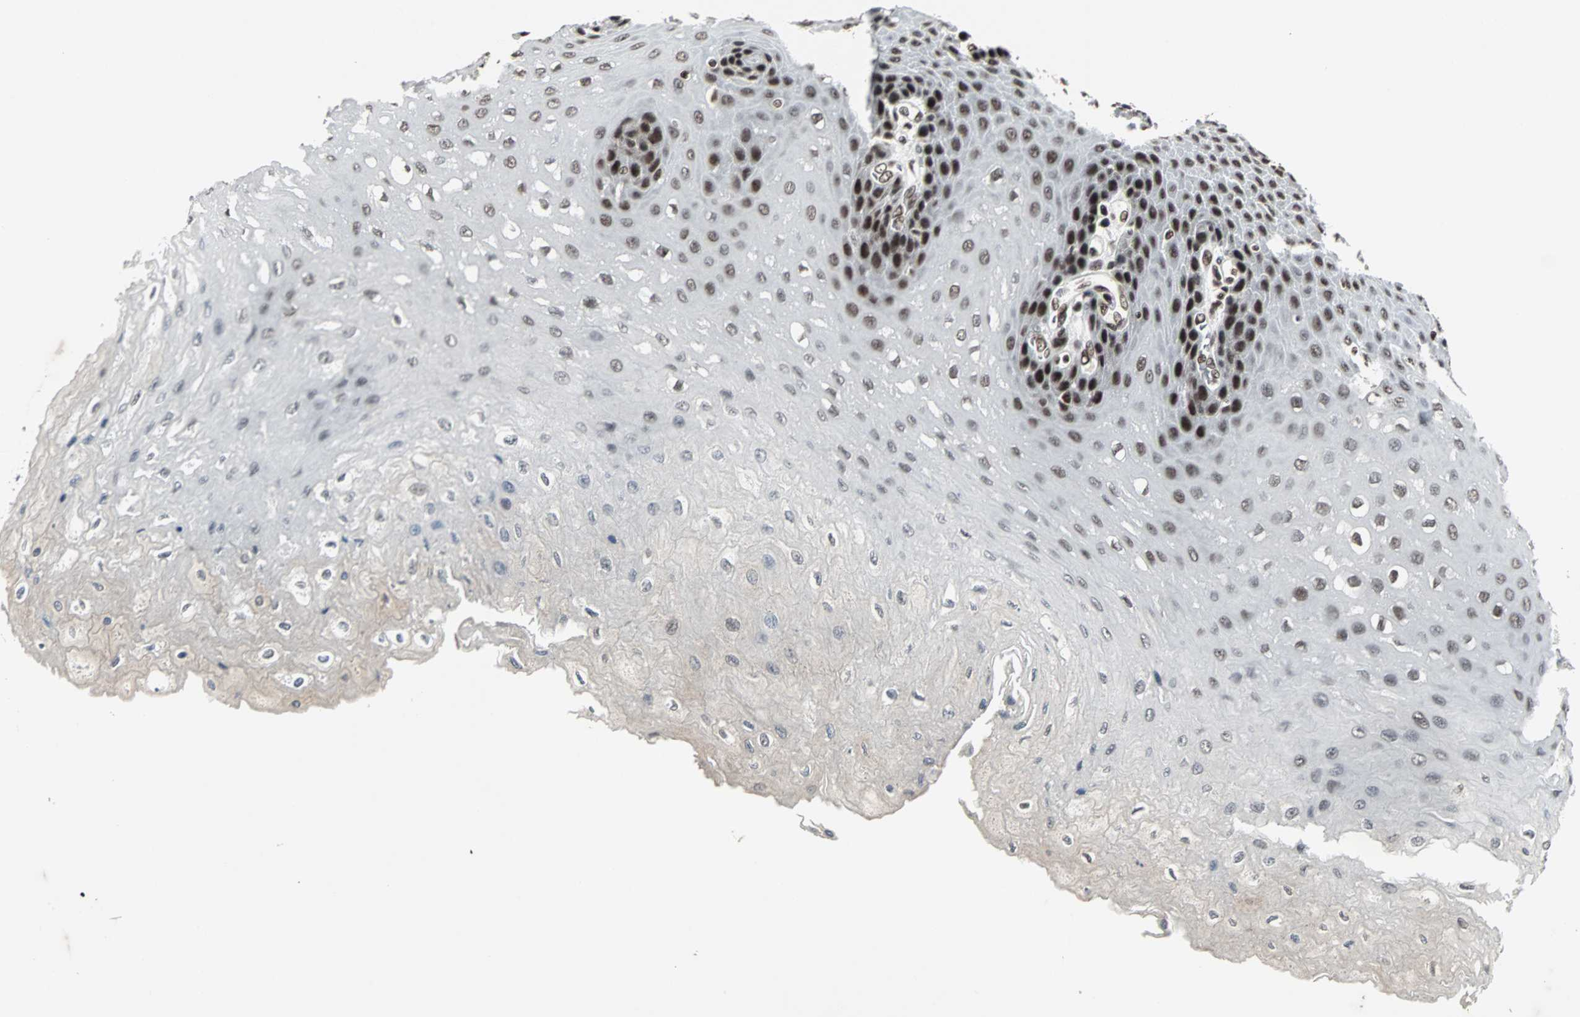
{"staining": {"intensity": "strong", "quantity": "25%-75%", "location": "nuclear"}, "tissue": "esophagus", "cell_type": "Squamous epithelial cells", "image_type": "normal", "snomed": [{"axis": "morphology", "description": "Normal tissue, NOS"}, {"axis": "topography", "description": "Esophagus"}], "caption": "Brown immunohistochemical staining in normal esophagus reveals strong nuclear staining in approximately 25%-75% of squamous epithelial cells.", "gene": "PNKP", "patient": {"sex": "female", "age": 72}}